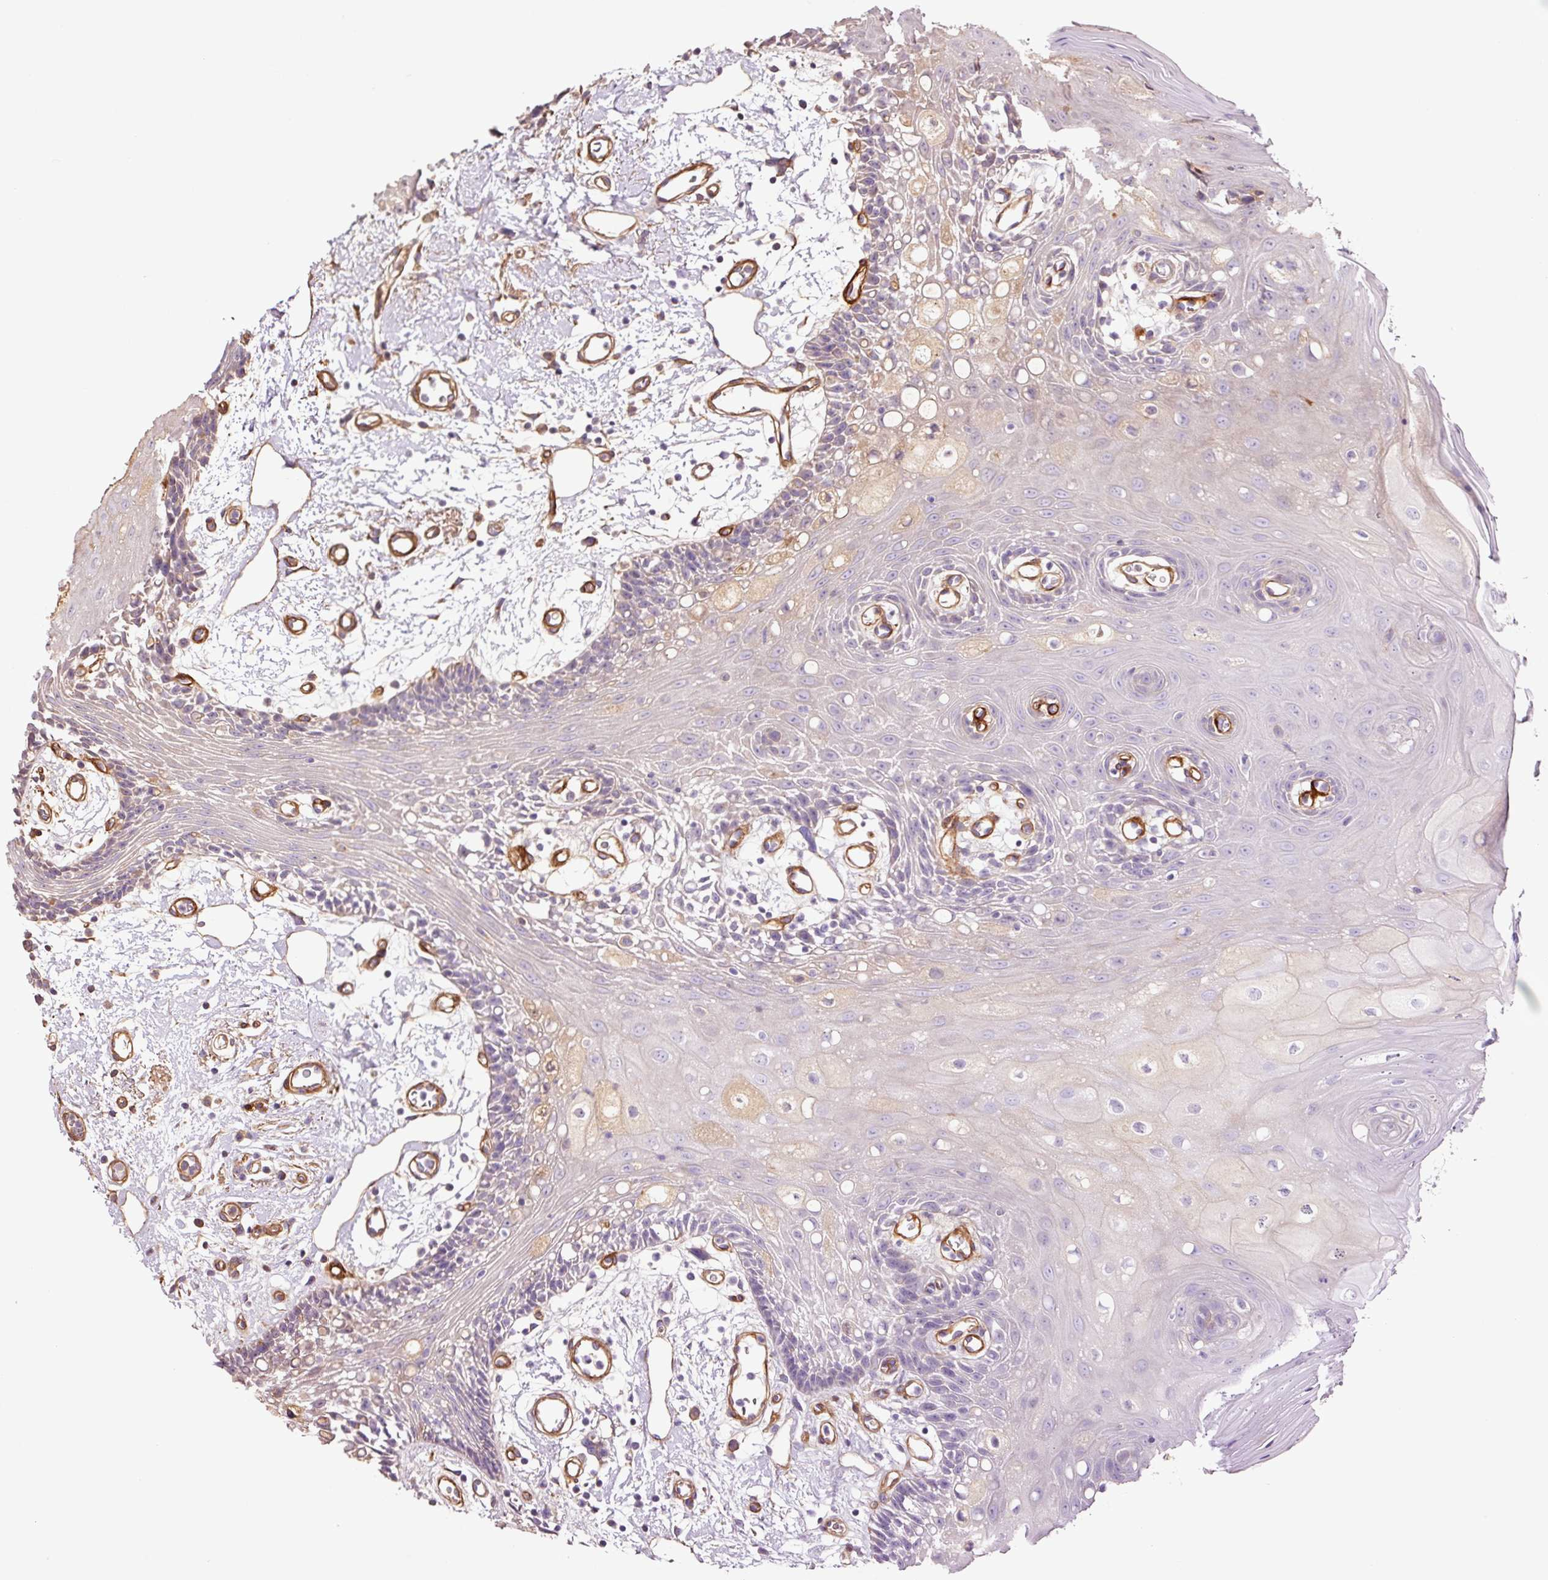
{"staining": {"intensity": "negative", "quantity": "none", "location": "none"}, "tissue": "oral mucosa", "cell_type": "Squamous epithelial cells", "image_type": "normal", "snomed": [{"axis": "morphology", "description": "Normal tissue, NOS"}, {"axis": "topography", "description": "Oral tissue"}], "caption": "IHC of benign human oral mucosa reveals no positivity in squamous epithelial cells.", "gene": "NID2", "patient": {"sex": "female", "age": 59}}